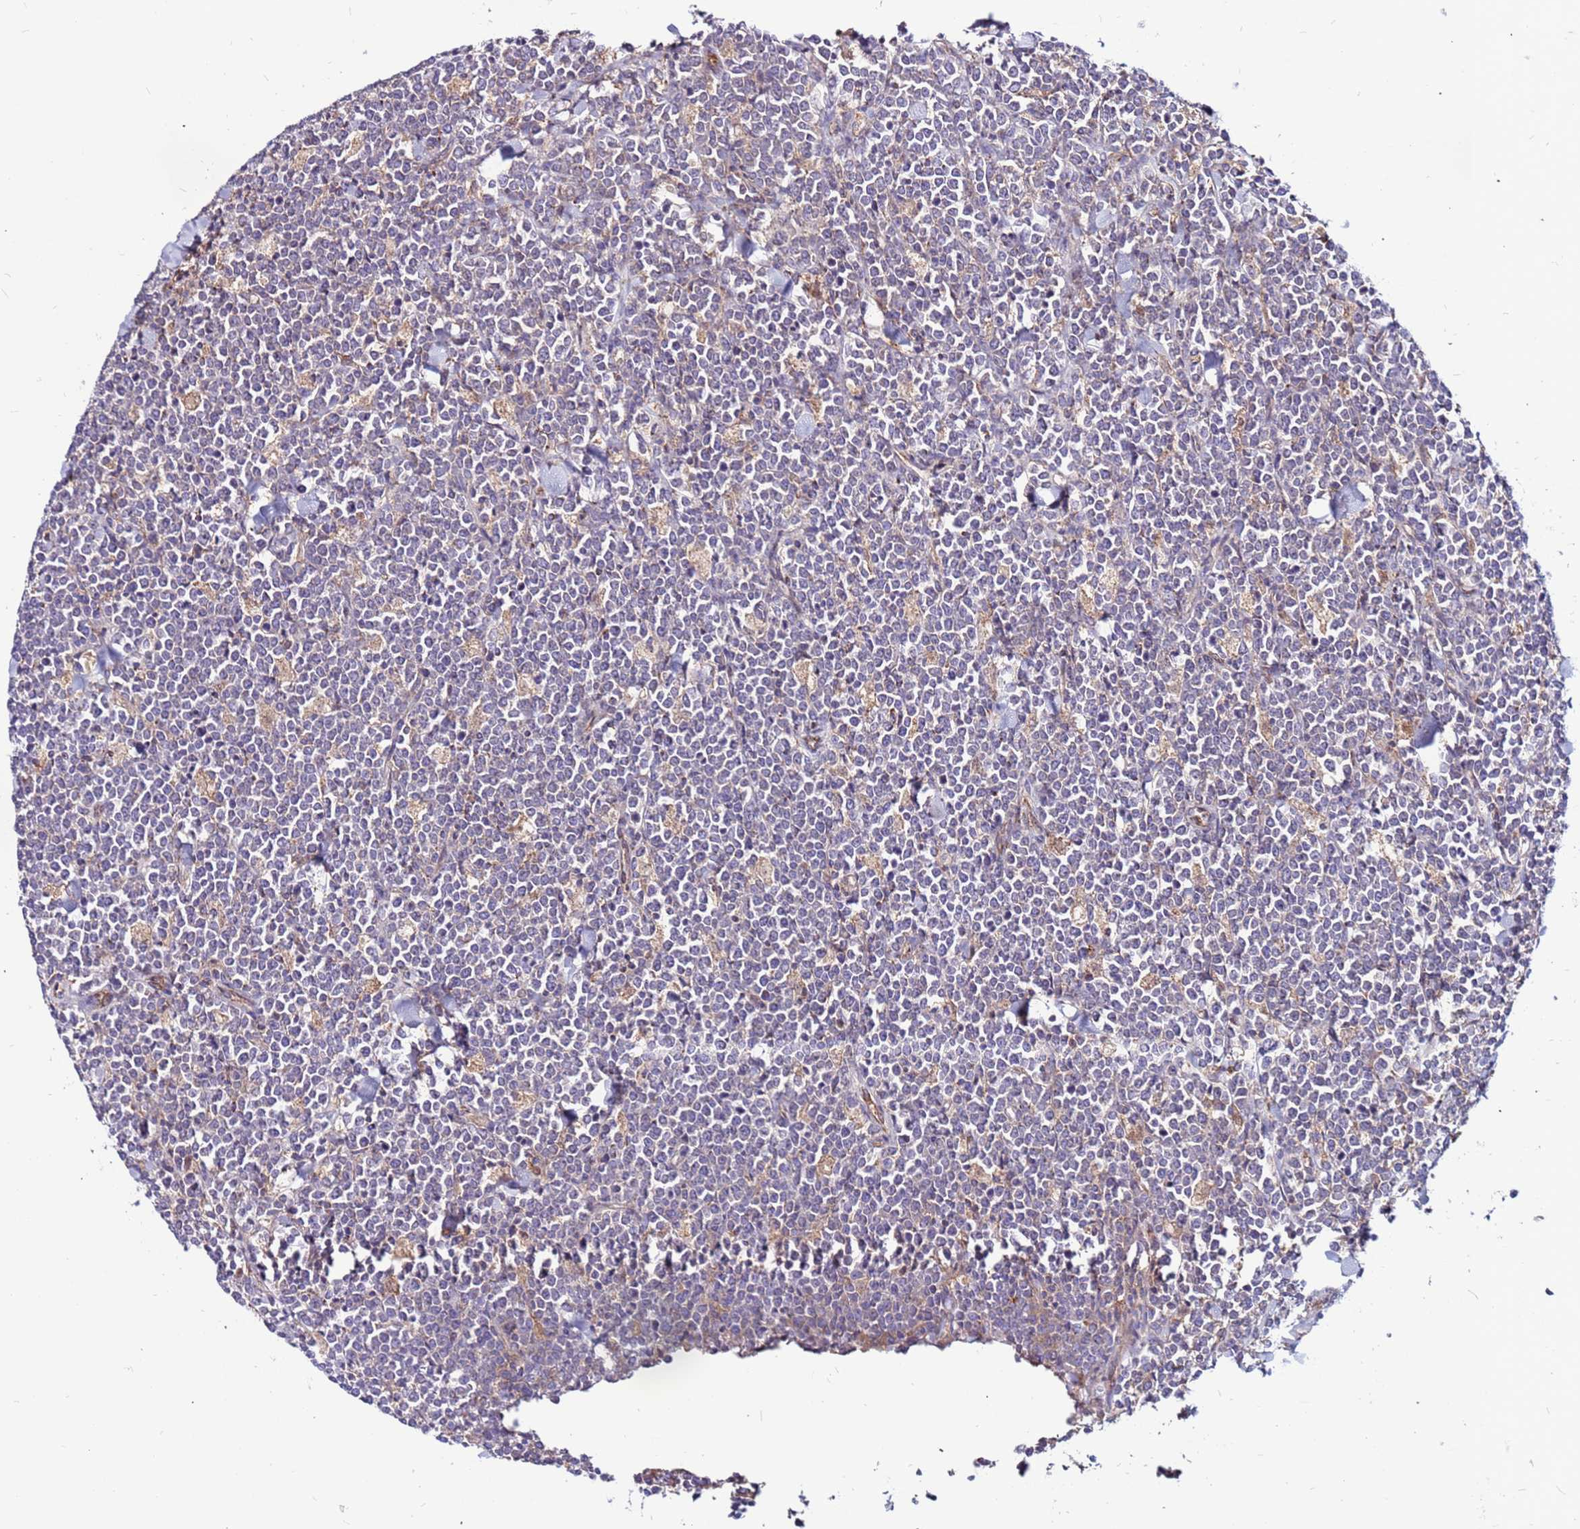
{"staining": {"intensity": "negative", "quantity": "none", "location": "none"}, "tissue": "lymphoma", "cell_type": "Tumor cells", "image_type": "cancer", "snomed": [{"axis": "morphology", "description": "Malignant lymphoma, non-Hodgkin's type, High grade"}, {"axis": "topography", "description": "Small intestine"}], "caption": "Tumor cells are negative for protein expression in human malignant lymphoma, non-Hodgkin's type (high-grade).", "gene": "CCDC71", "patient": {"sex": "male", "age": 8}}